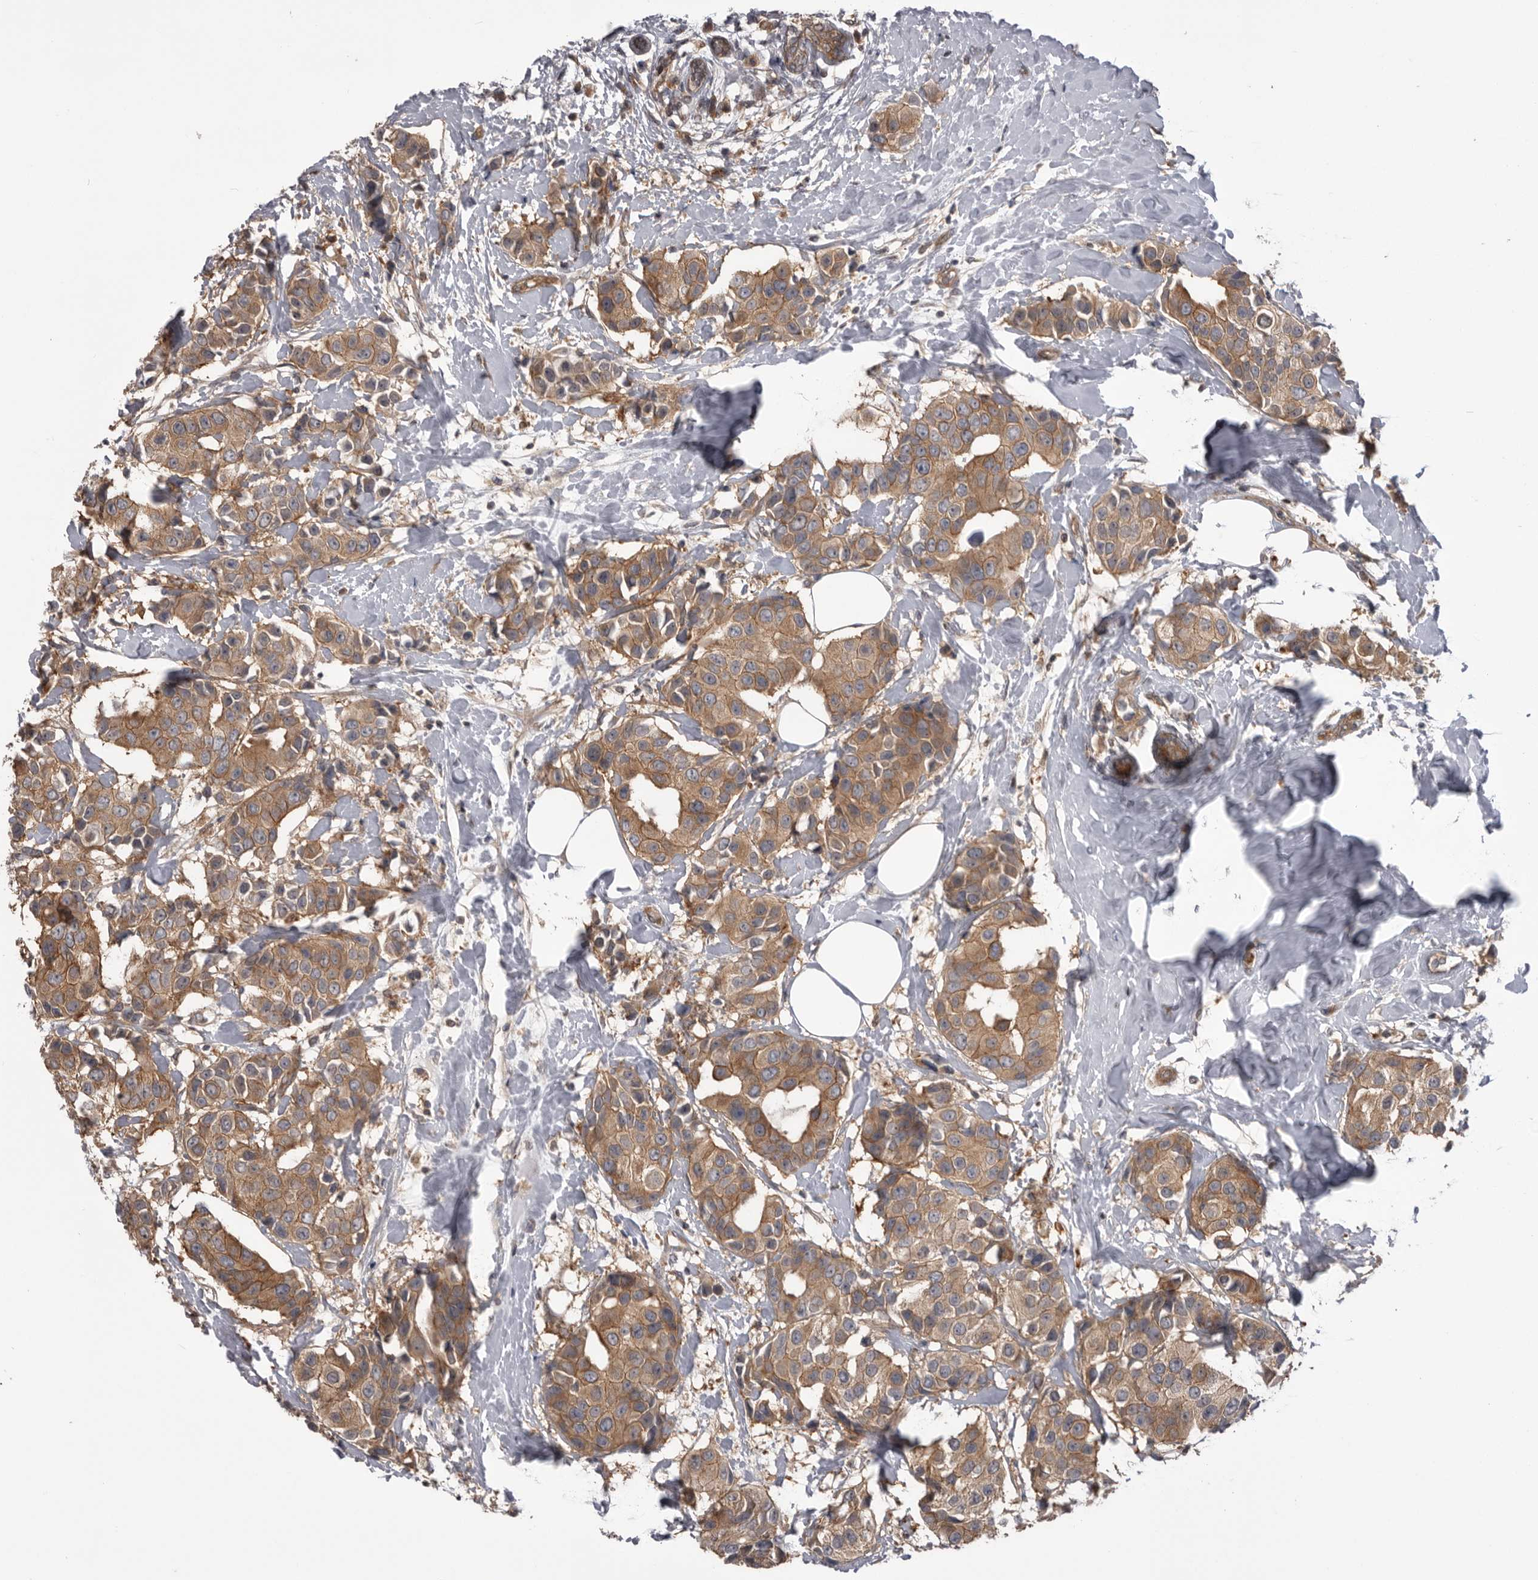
{"staining": {"intensity": "moderate", "quantity": ">75%", "location": "cytoplasmic/membranous"}, "tissue": "breast cancer", "cell_type": "Tumor cells", "image_type": "cancer", "snomed": [{"axis": "morphology", "description": "Normal tissue, NOS"}, {"axis": "morphology", "description": "Duct carcinoma"}, {"axis": "topography", "description": "Breast"}], "caption": "The micrograph demonstrates immunohistochemical staining of infiltrating ductal carcinoma (breast). There is moderate cytoplasmic/membranous positivity is seen in about >75% of tumor cells.", "gene": "RAB3GAP2", "patient": {"sex": "female", "age": 39}}